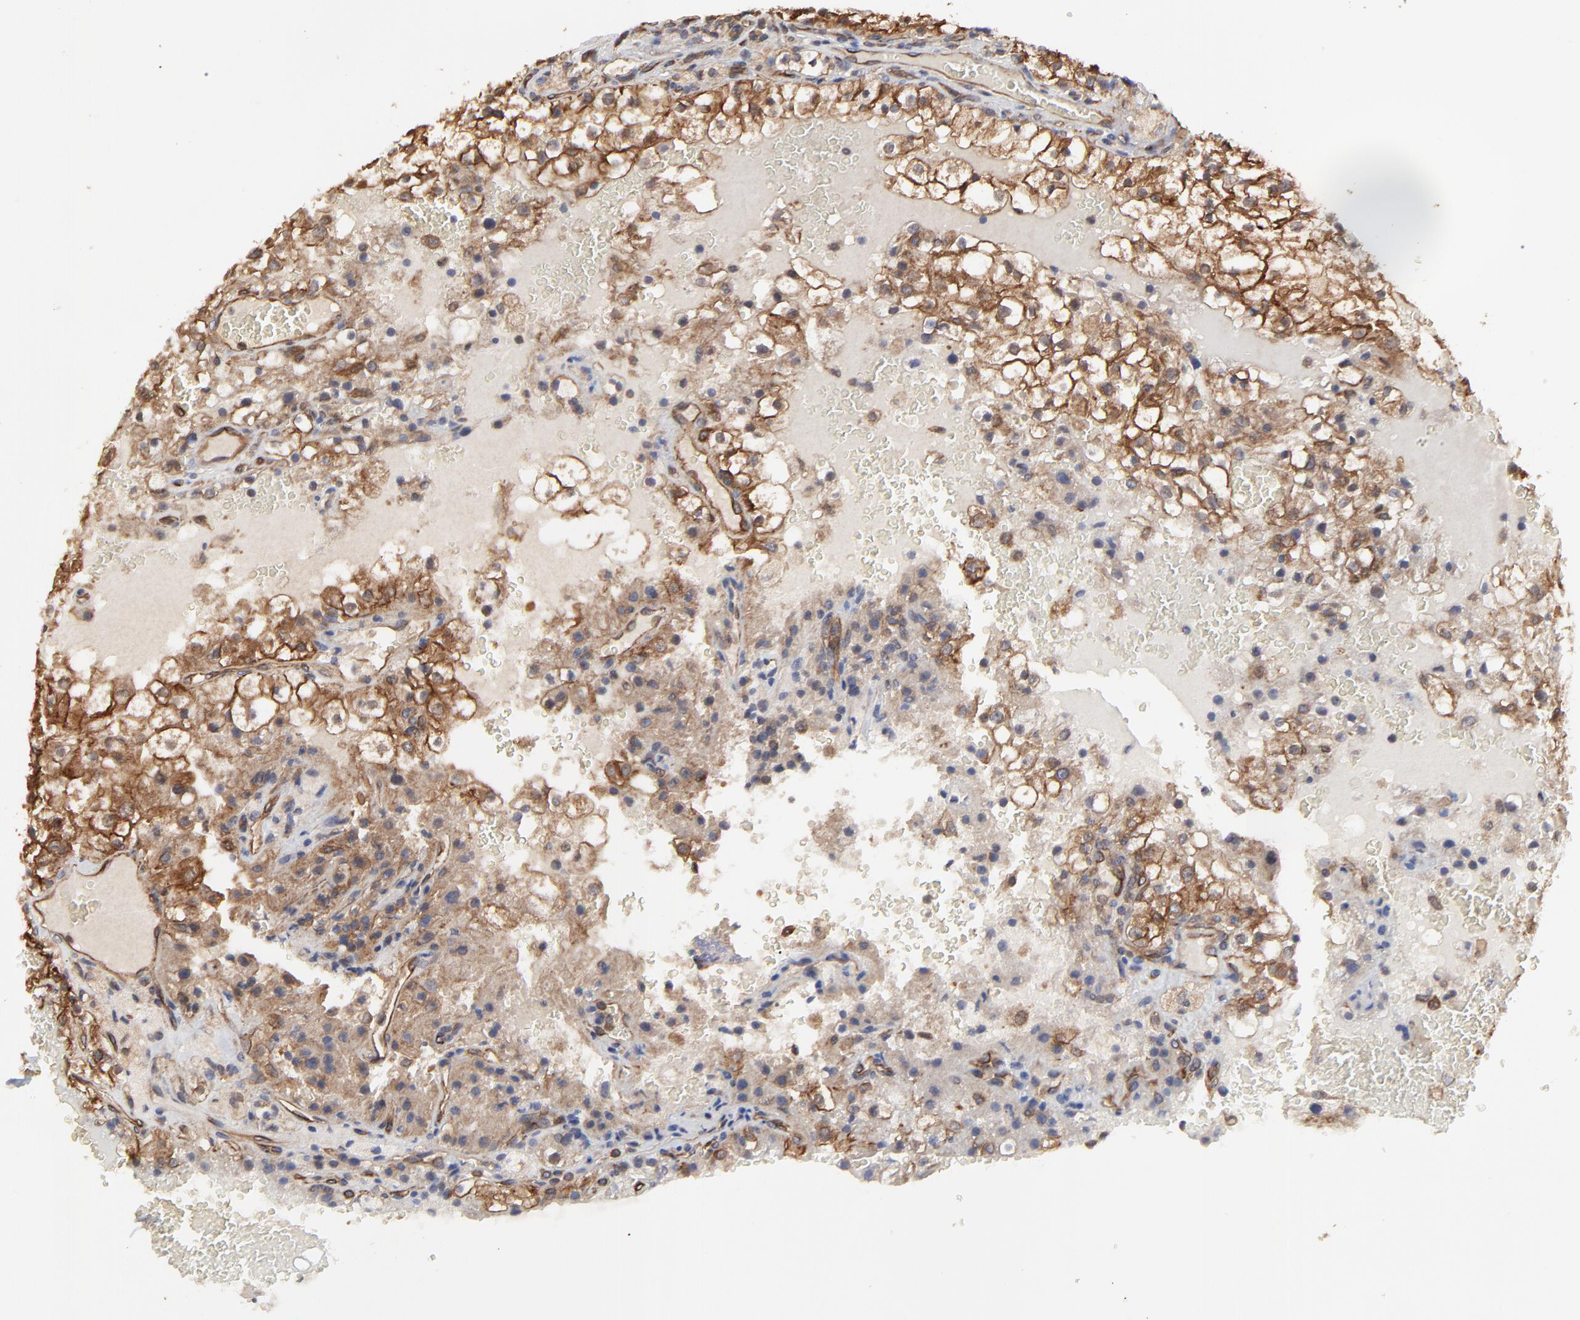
{"staining": {"intensity": "moderate", "quantity": "25%-75%", "location": "cytoplasmic/membranous"}, "tissue": "renal cancer", "cell_type": "Tumor cells", "image_type": "cancer", "snomed": [{"axis": "morphology", "description": "Adenocarcinoma, NOS"}, {"axis": "topography", "description": "Kidney"}], "caption": "Human adenocarcinoma (renal) stained for a protein (brown) displays moderate cytoplasmic/membranous positive positivity in approximately 25%-75% of tumor cells.", "gene": "ARMT1", "patient": {"sex": "female", "age": 74}}